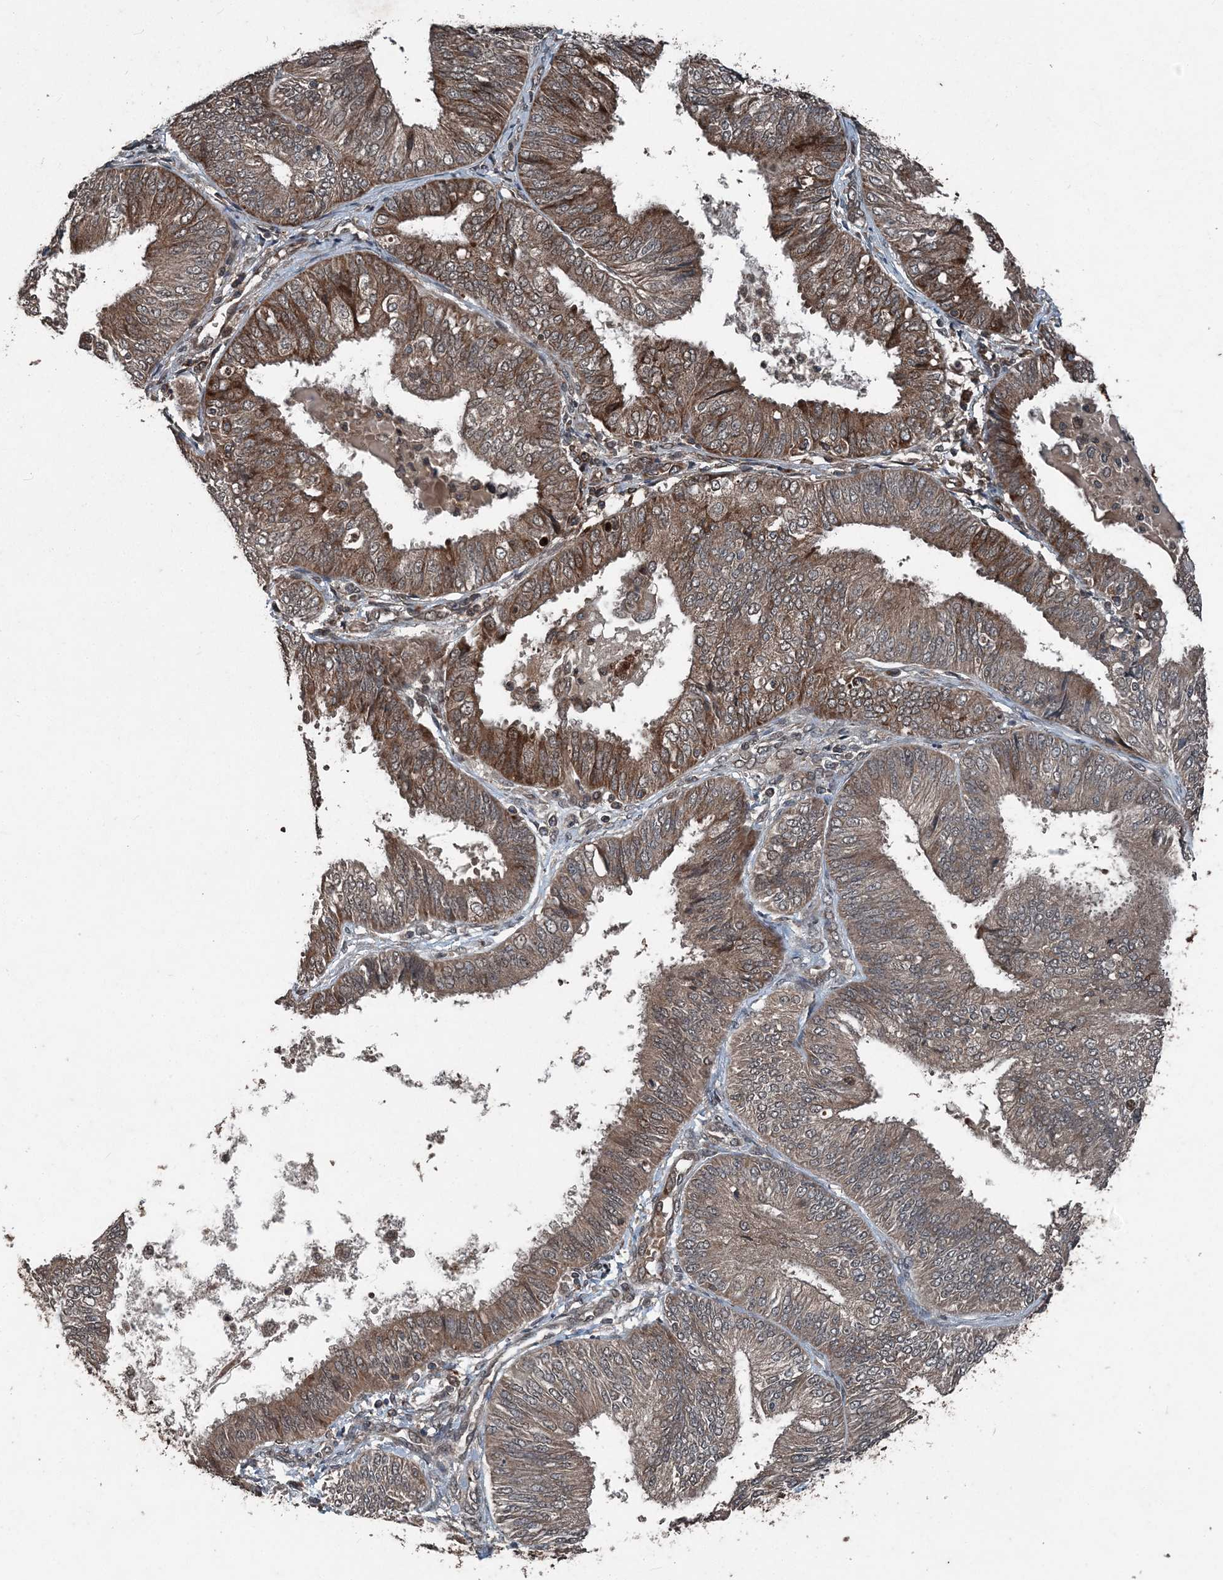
{"staining": {"intensity": "moderate", "quantity": "25%-75%", "location": "cytoplasmic/membranous"}, "tissue": "endometrial cancer", "cell_type": "Tumor cells", "image_type": "cancer", "snomed": [{"axis": "morphology", "description": "Adenocarcinoma, NOS"}, {"axis": "topography", "description": "Endometrium"}], "caption": "This is a photomicrograph of immunohistochemistry staining of adenocarcinoma (endometrial), which shows moderate positivity in the cytoplasmic/membranous of tumor cells.", "gene": "CFL1", "patient": {"sex": "female", "age": 58}}